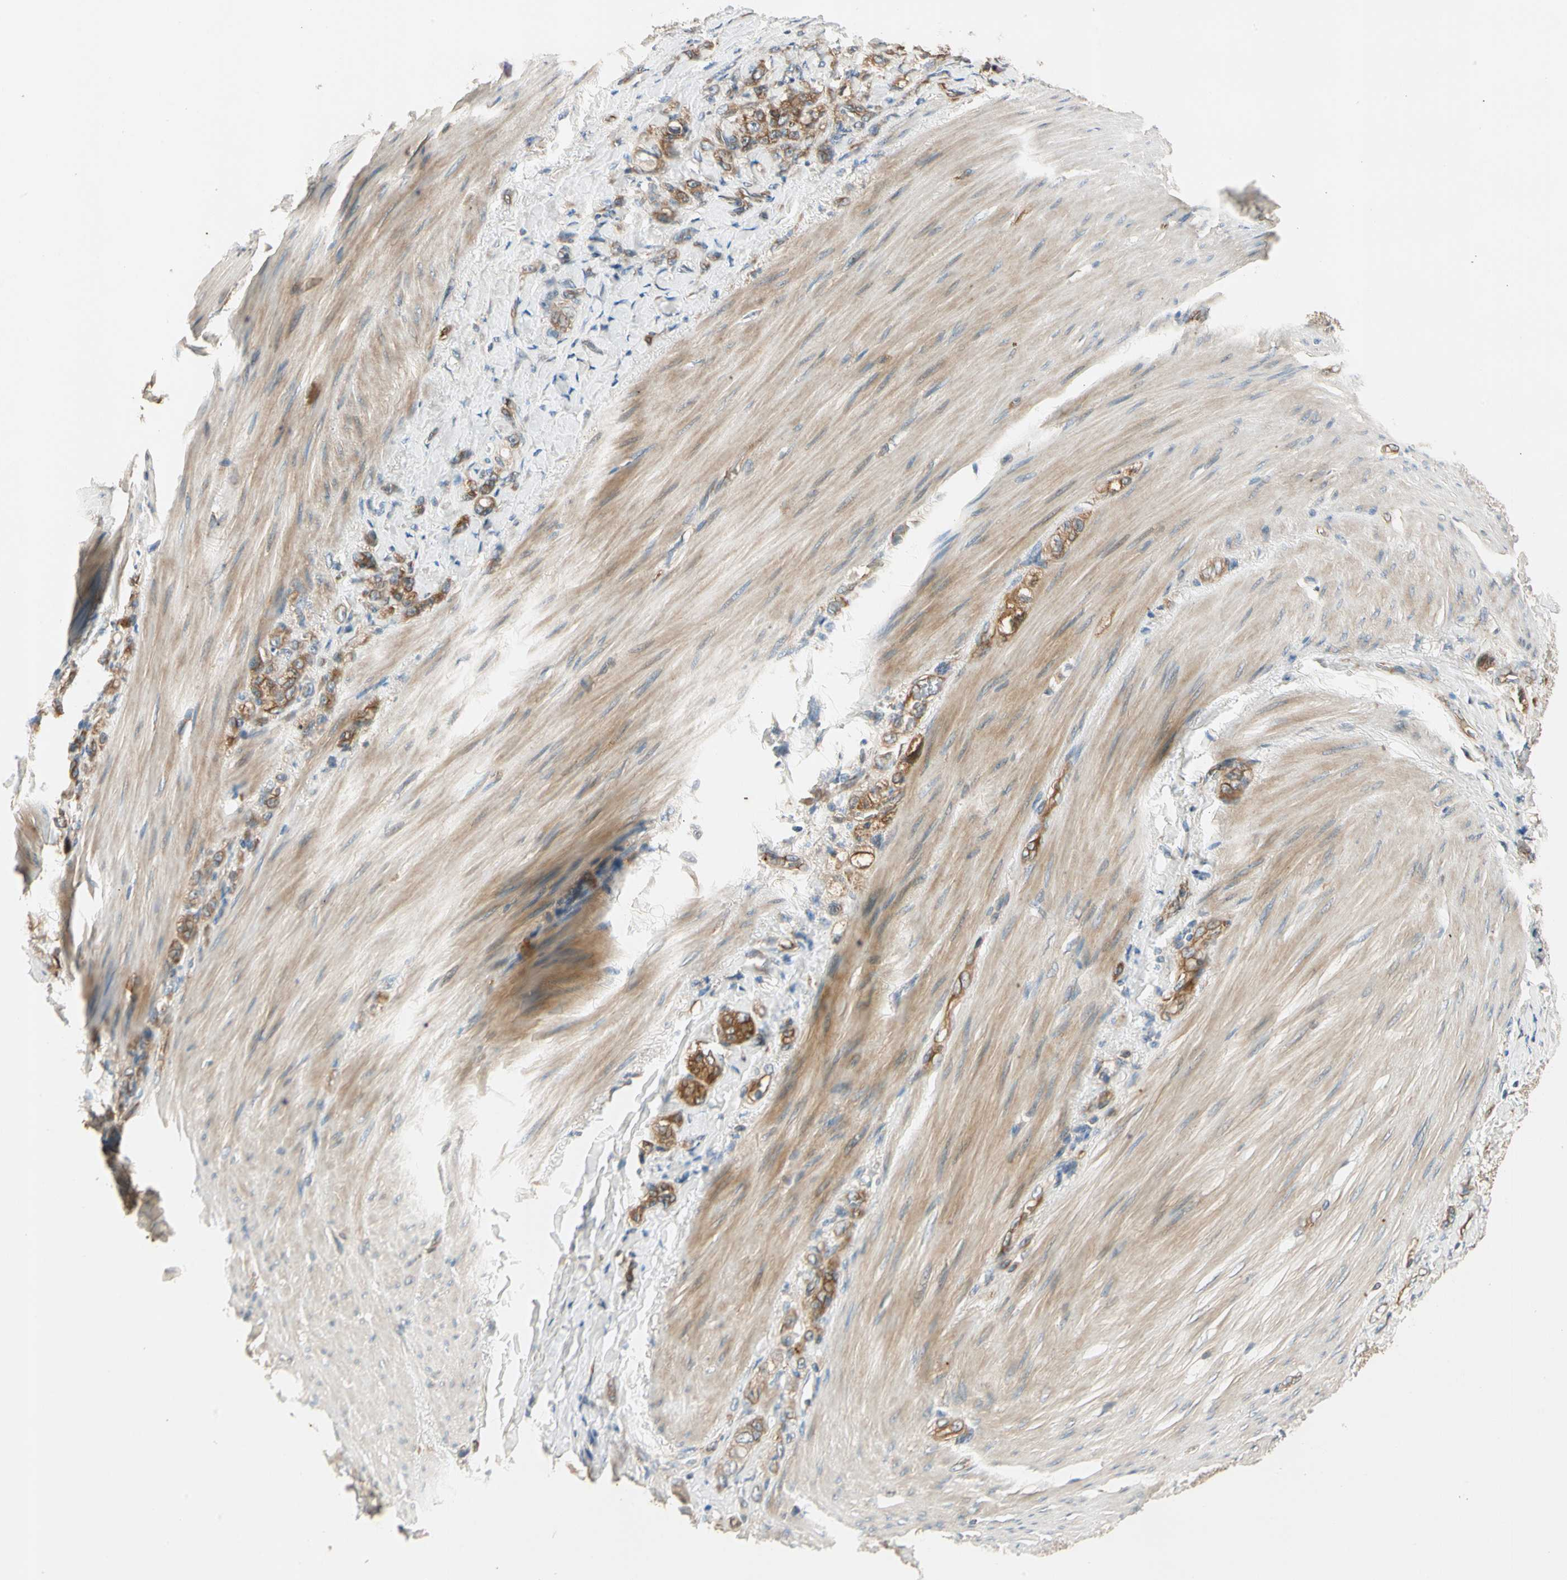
{"staining": {"intensity": "moderate", "quantity": ">75%", "location": "cytoplasmic/membranous"}, "tissue": "stomach cancer", "cell_type": "Tumor cells", "image_type": "cancer", "snomed": [{"axis": "morphology", "description": "Adenocarcinoma, NOS"}, {"axis": "topography", "description": "Stomach"}], "caption": "Protein analysis of adenocarcinoma (stomach) tissue reveals moderate cytoplasmic/membranous positivity in about >75% of tumor cells. Nuclei are stained in blue.", "gene": "ROCK2", "patient": {"sex": "male", "age": 82}}